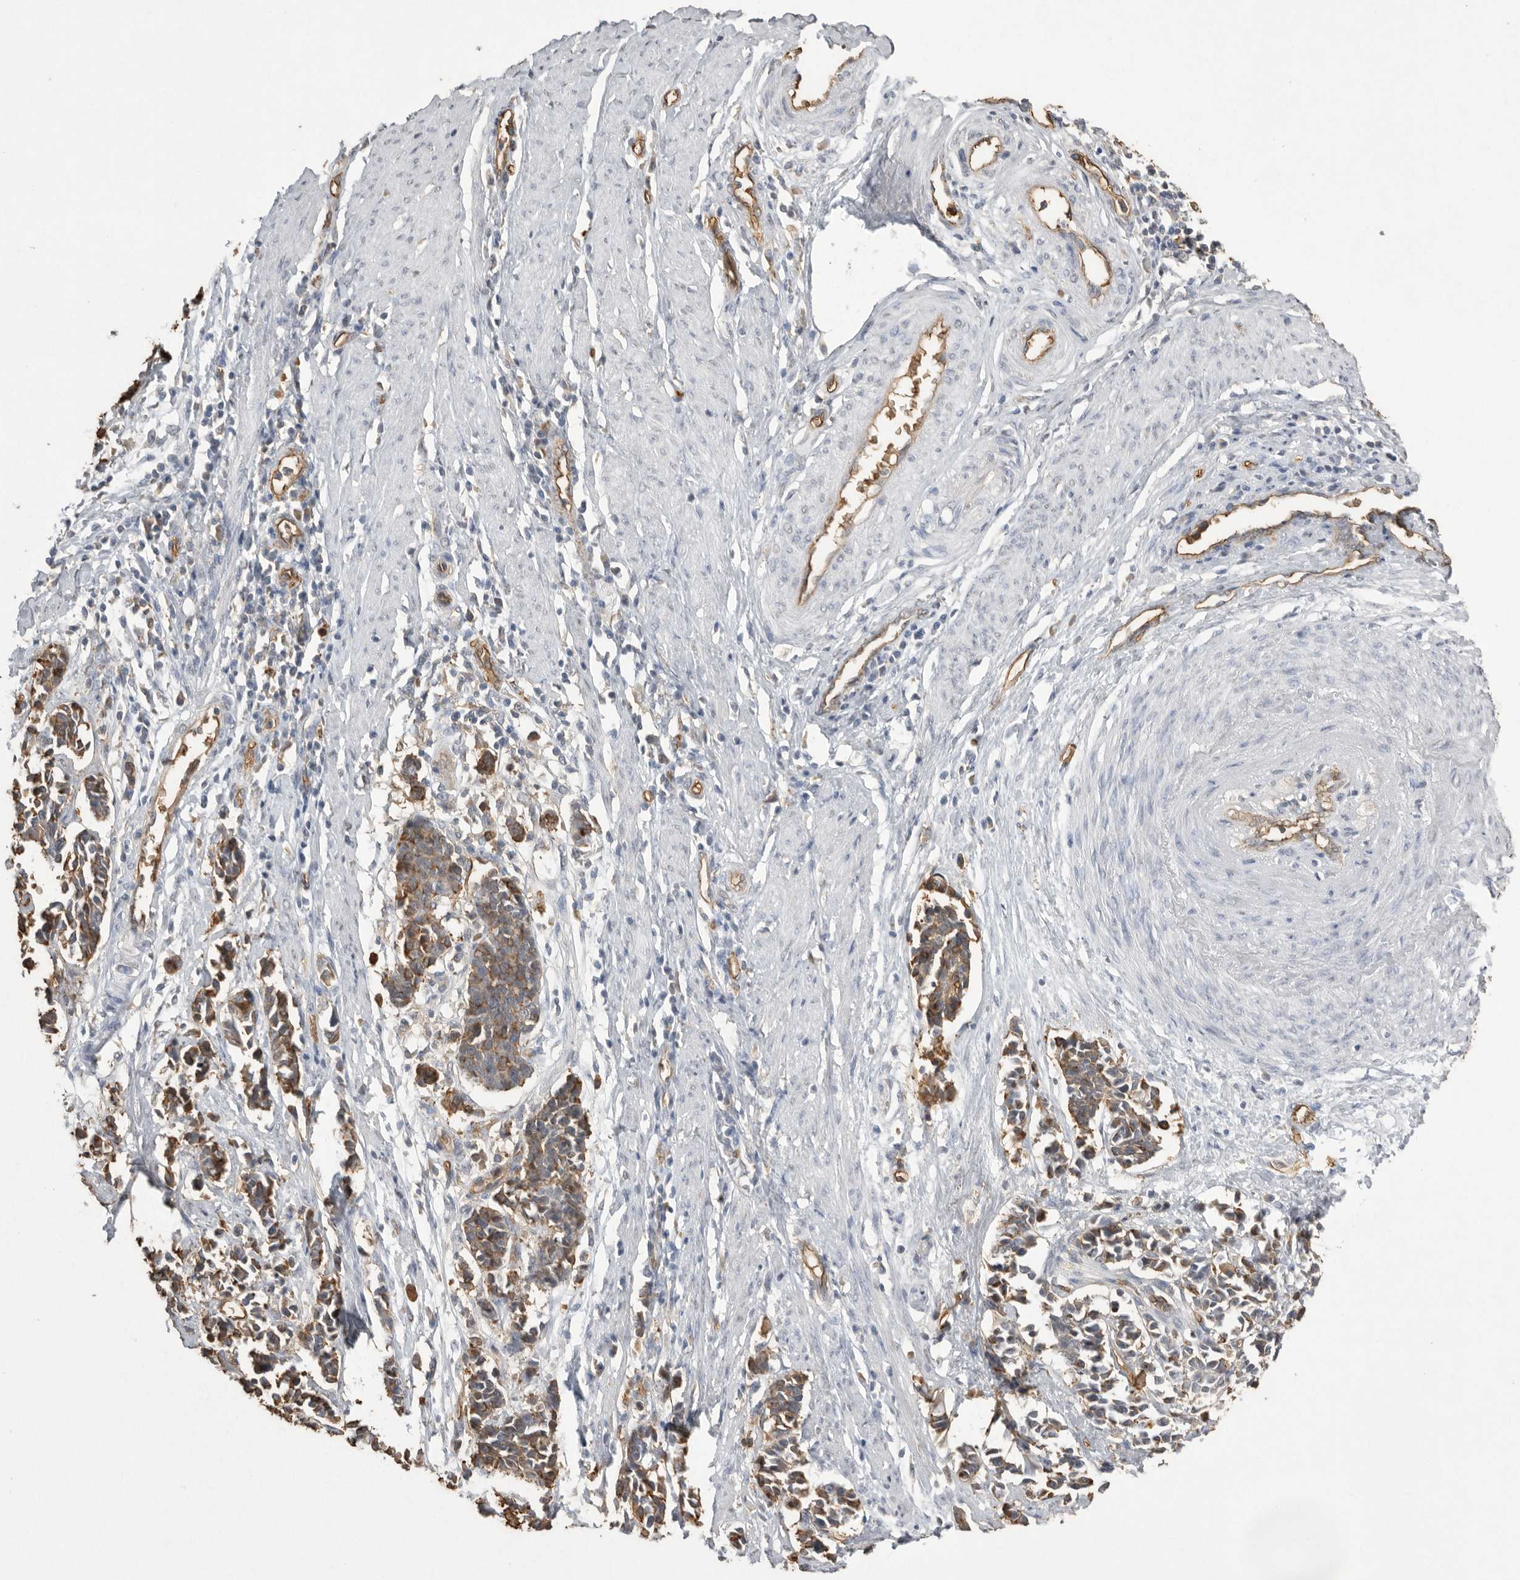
{"staining": {"intensity": "weak", "quantity": ">75%", "location": "cytoplasmic/membranous"}, "tissue": "cervical cancer", "cell_type": "Tumor cells", "image_type": "cancer", "snomed": [{"axis": "morphology", "description": "Normal tissue, NOS"}, {"axis": "morphology", "description": "Squamous cell carcinoma, NOS"}, {"axis": "topography", "description": "Cervix"}], "caption": "Human cervical cancer stained with a protein marker exhibits weak staining in tumor cells.", "gene": "IL27", "patient": {"sex": "female", "age": 35}}